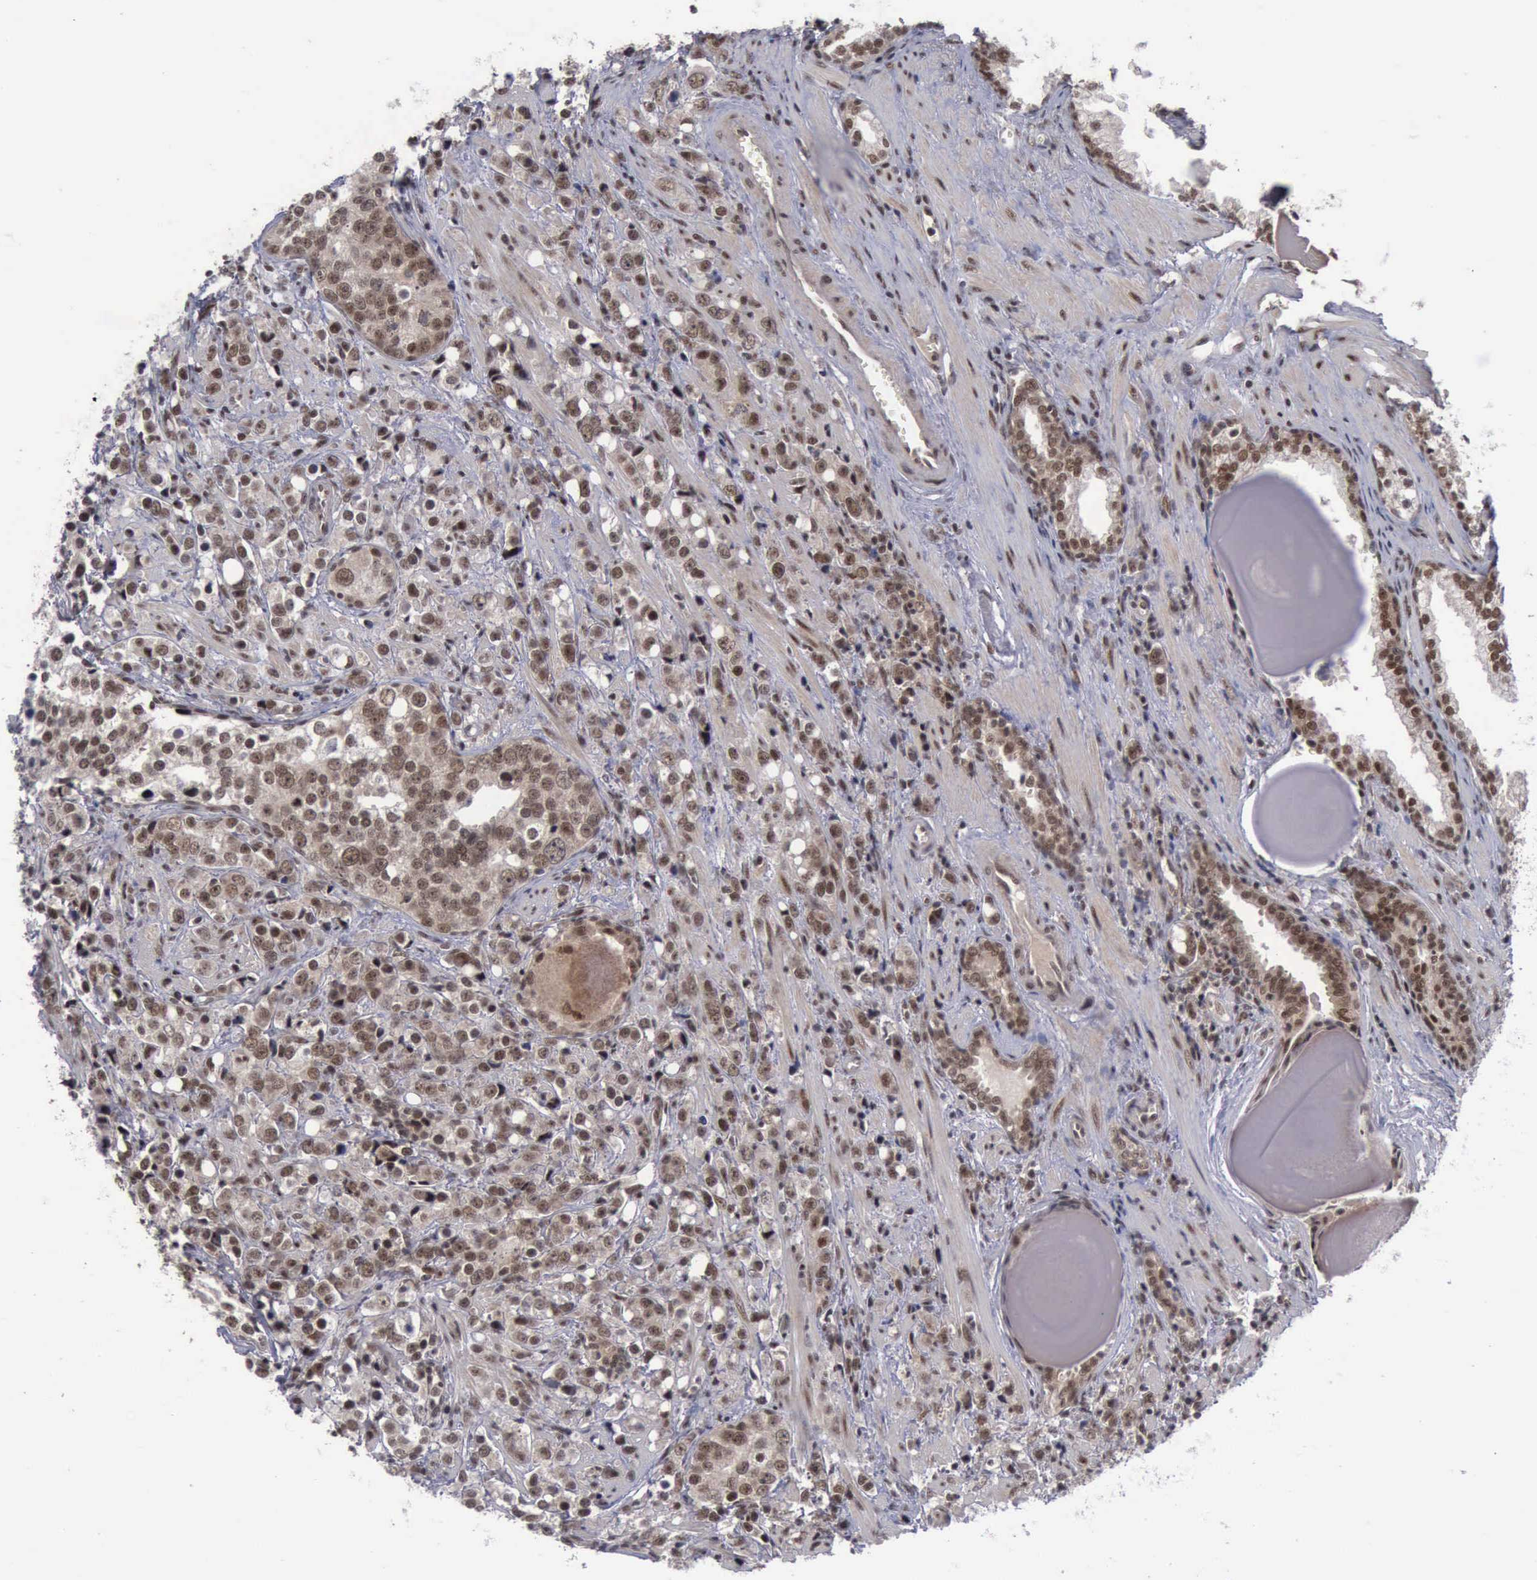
{"staining": {"intensity": "moderate", "quantity": ">75%", "location": "cytoplasmic/membranous,nuclear"}, "tissue": "prostate cancer", "cell_type": "Tumor cells", "image_type": "cancer", "snomed": [{"axis": "morphology", "description": "Adenocarcinoma, High grade"}, {"axis": "topography", "description": "Prostate"}], "caption": "There is medium levels of moderate cytoplasmic/membranous and nuclear expression in tumor cells of prostate cancer, as demonstrated by immunohistochemical staining (brown color).", "gene": "ATM", "patient": {"sex": "male", "age": 71}}